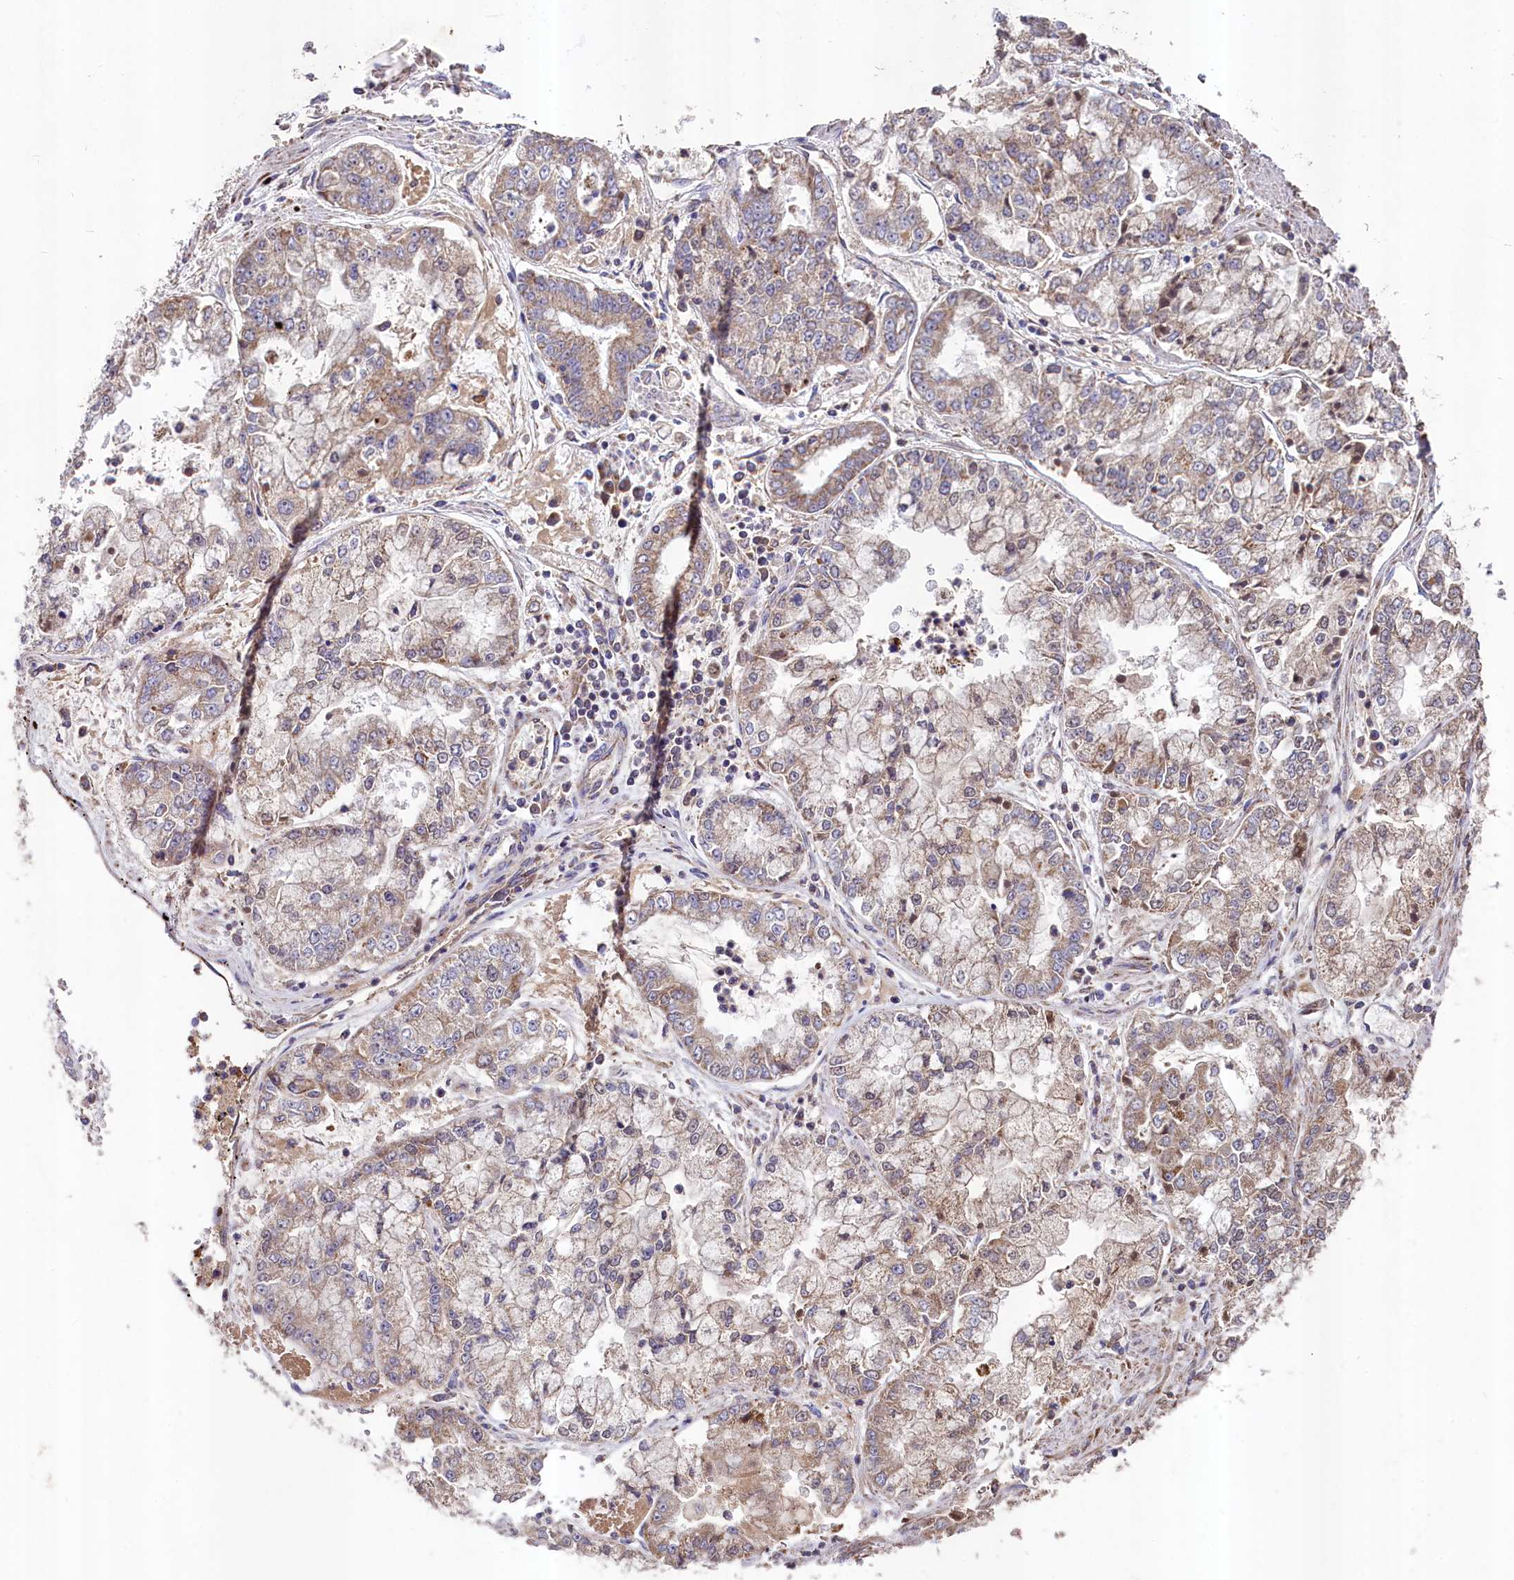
{"staining": {"intensity": "moderate", "quantity": ">75%", "location": "cytoplasmic/membranous"}, "tissue": "stomach cancer", "cell_type": "Tumor cells", "image_type": "cancer", "snomed": [{"axis": "morphology", "description": "Adenocarcinoma, NOS"}, {"axis": "topography", "description": "Stomach"}], "caption": "Stomach cancer tissue reveals moderate cytoplasmic/membranous positivity in approximately >75% of tumor cells", "gene": "METTL4", "patient": {"sex": "male", "age": 76}}